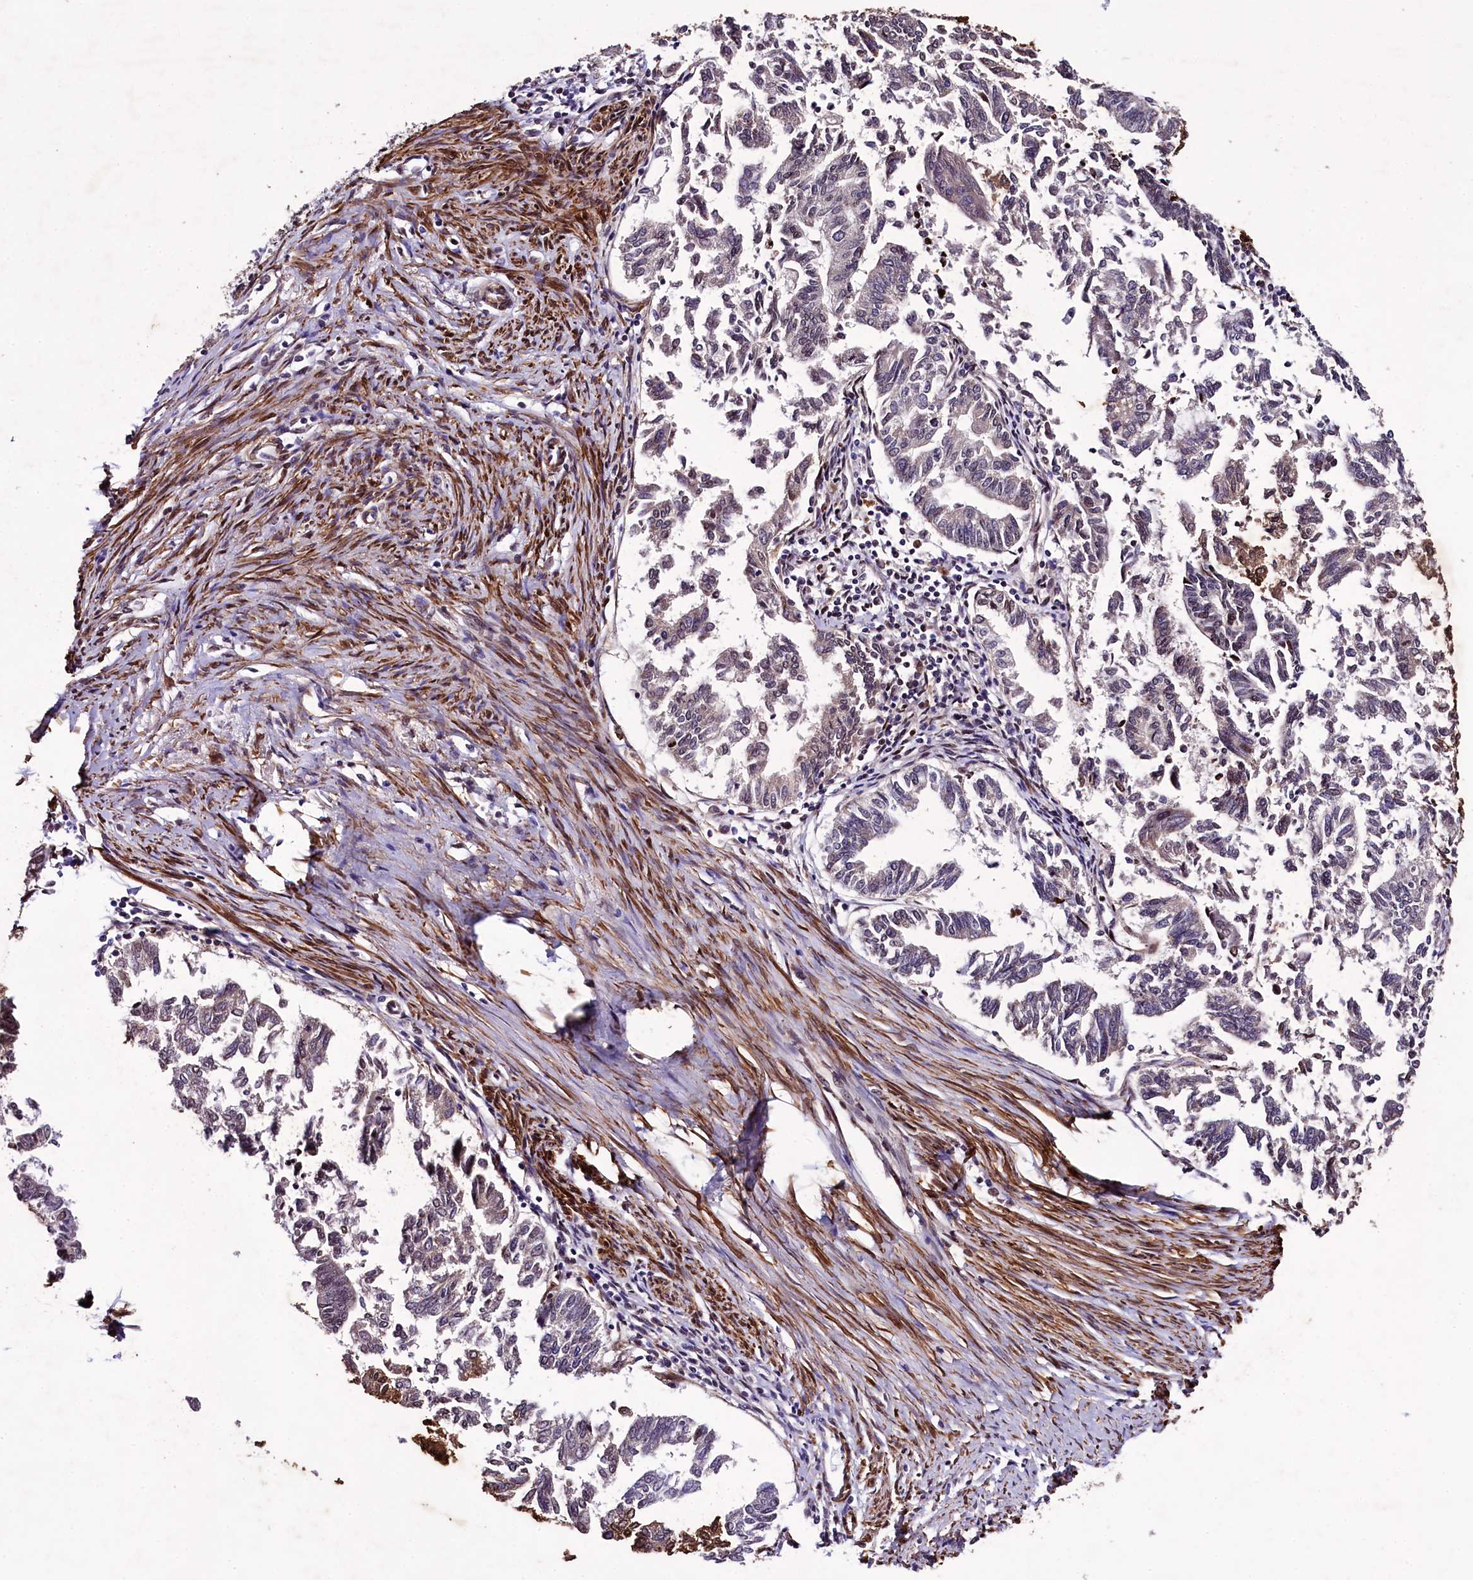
{"staining": {"intensity": "negative", "quantity": "none", "location": "none"}, "tissue": "endometrial cancer", "cell_type": "Tumor cells", "image_type": "cancer", "snomed": [{"axis": "morphology", "description": "Adenocarcinoma, NOS"}, {"axis": "topography", "description": "Endometrium"}], "caption": "A high-resolution image shows immunohistochemistry (IHC) staining of endometrial cancer, which displays no significant positivity in tumor cells.", "gene": "SAMD10", "patient": {"sex": "female", "age": 79}}